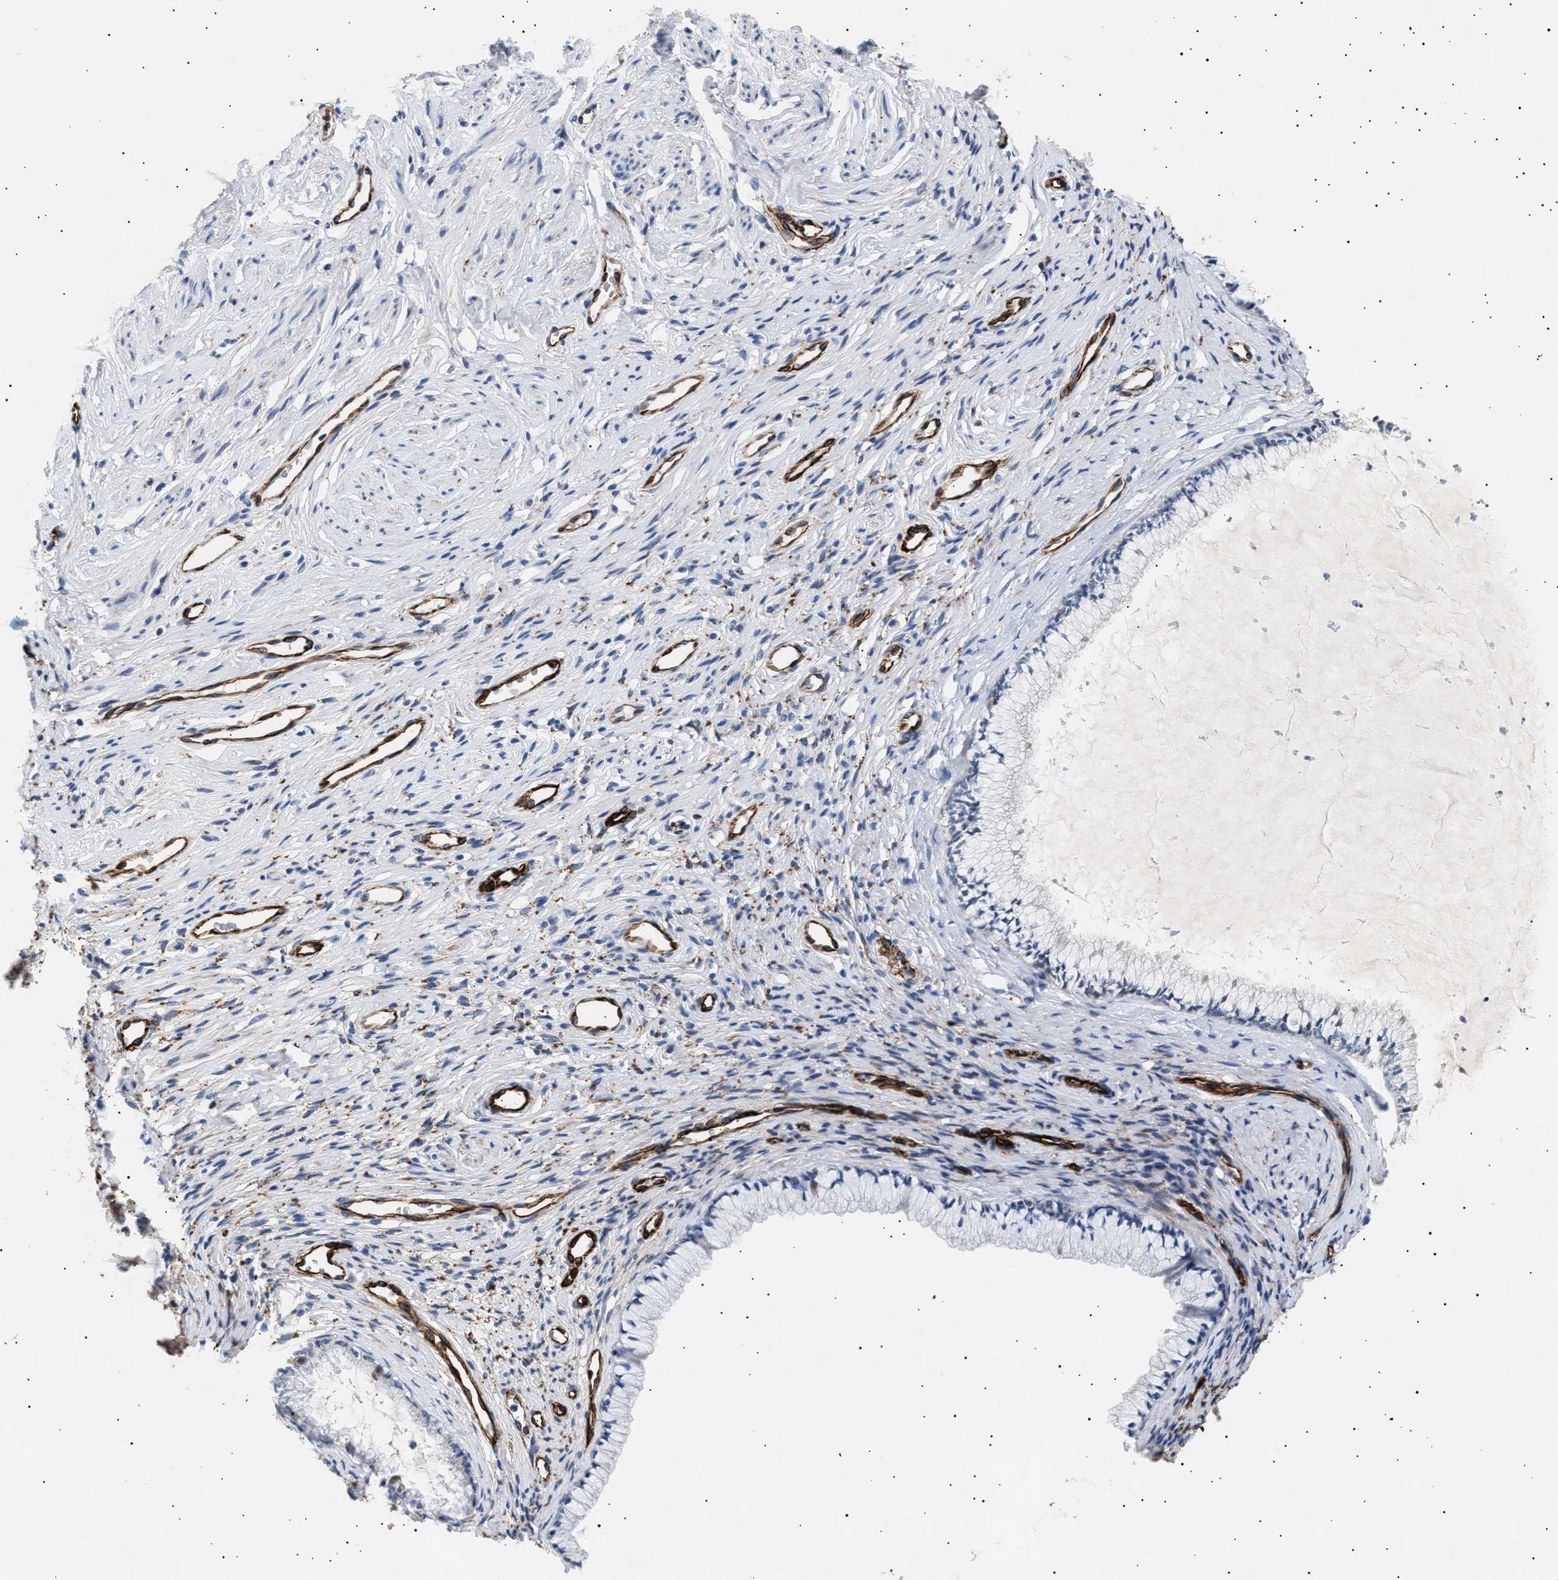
{"staining": {"intensity": "negative", "quantity": "none", "location": "none"}, "tissue": "cervix", "cell_type": "Glandular cells", "image_type": "normal", "snomed": [{"axis": "morphology", "description": "Normal tissue, NOS"}, {"axis": "topography", "description": "Cervix"}], "caption": "Cervix stained for a protein using immunohistochemistry (IHC) demonstrates no expression glandular cells.", "gene": "OLFML2A", "patient": {"sex": "female", "age": 77}}